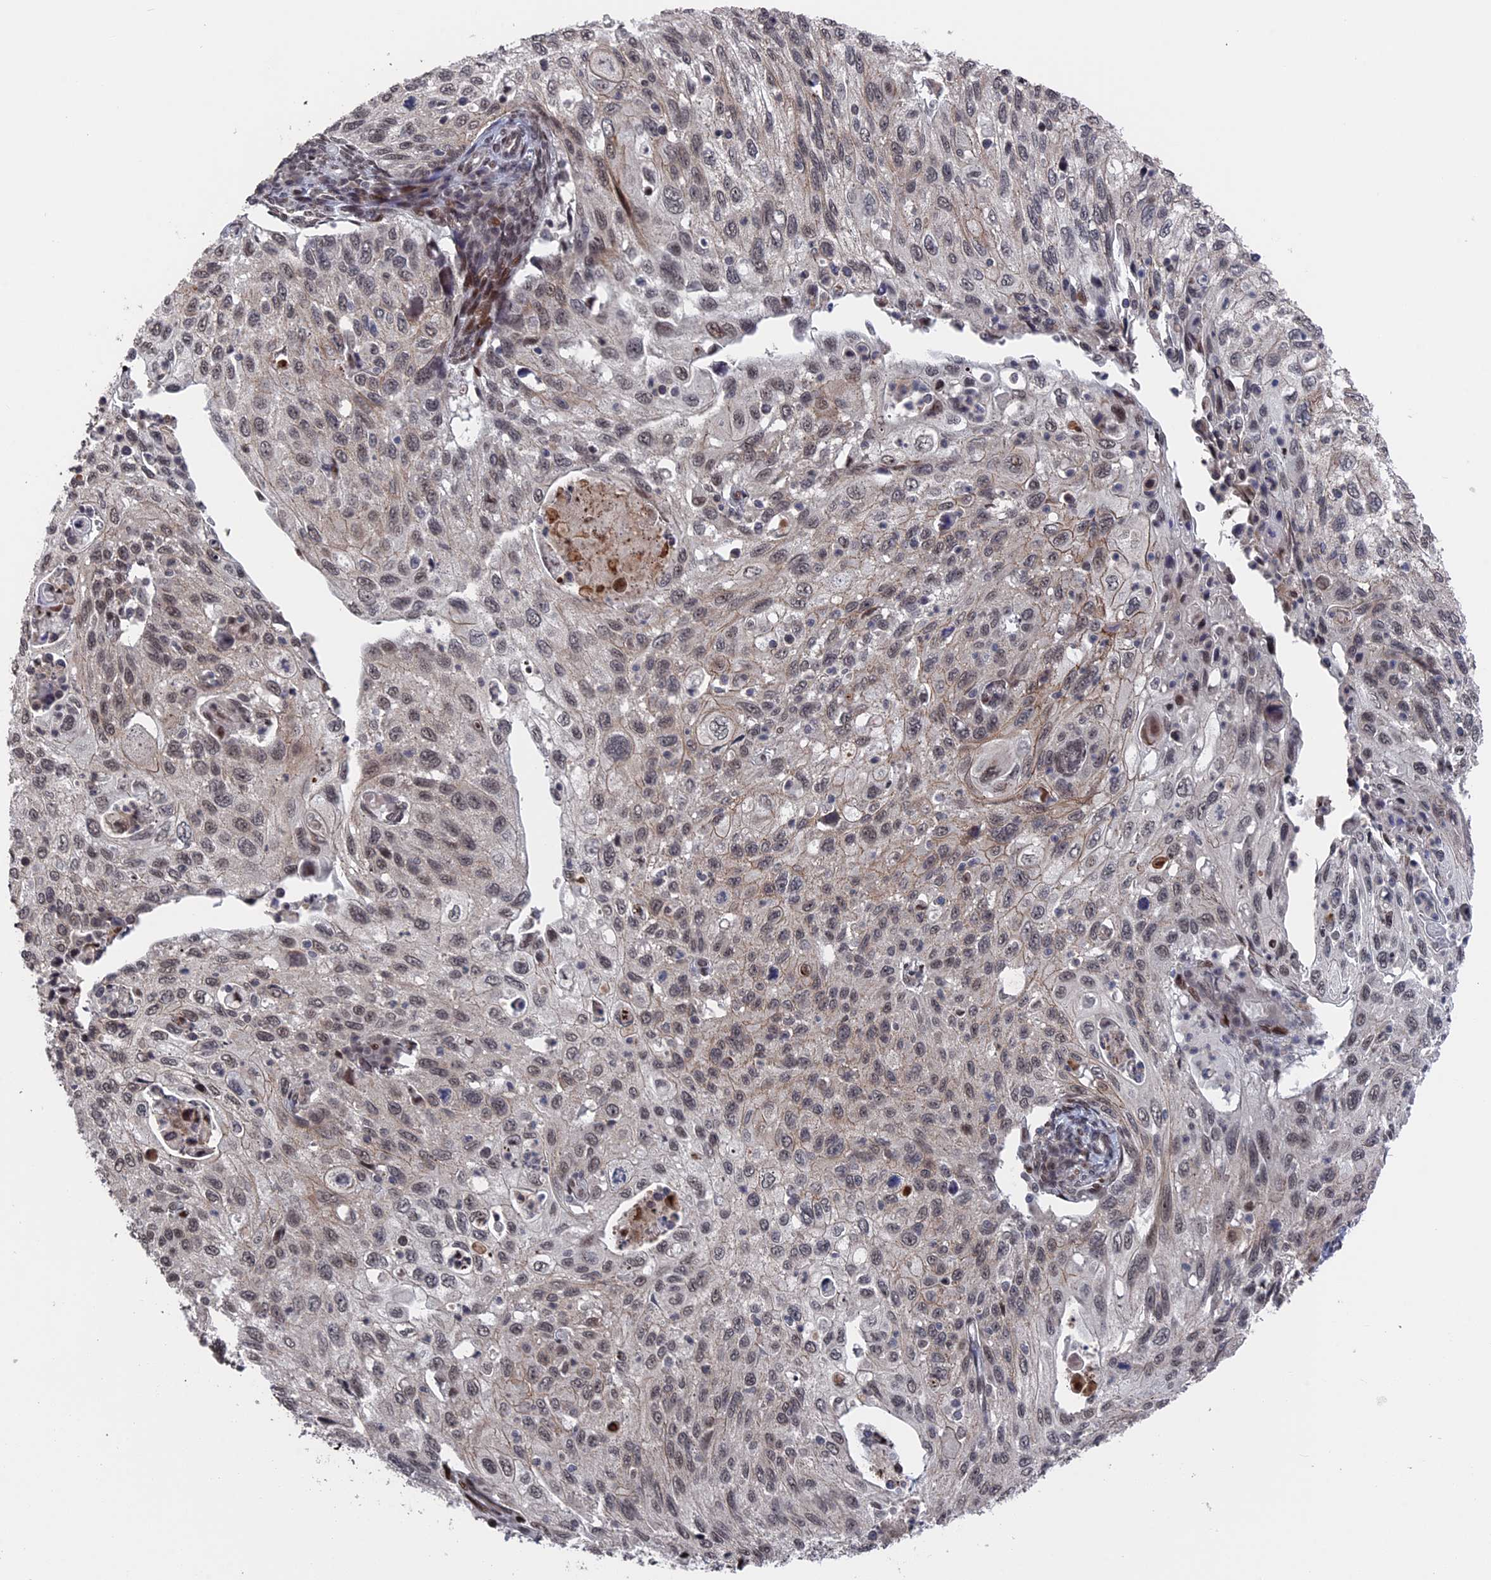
{"staining": {"intensity": "weak", "quantity": "25%-75%", "location": "cytoplasmic/membranous,nuclear"}, "tissue": "cervical cancer", "cell_type": "Tumor cells", "image_type": "cancer", "snomed": [{"axis": "morphology", "description": "Squamous cell carcinoma, NOS"}, {"axis": "topography", "description": "Cervix"}], "caption": "Human cervical cancer stained with a protein marker shows weak staining in tumor cells.", "gene": "NR2C2AP", "patient": {"sex": "female", "age": 70}}